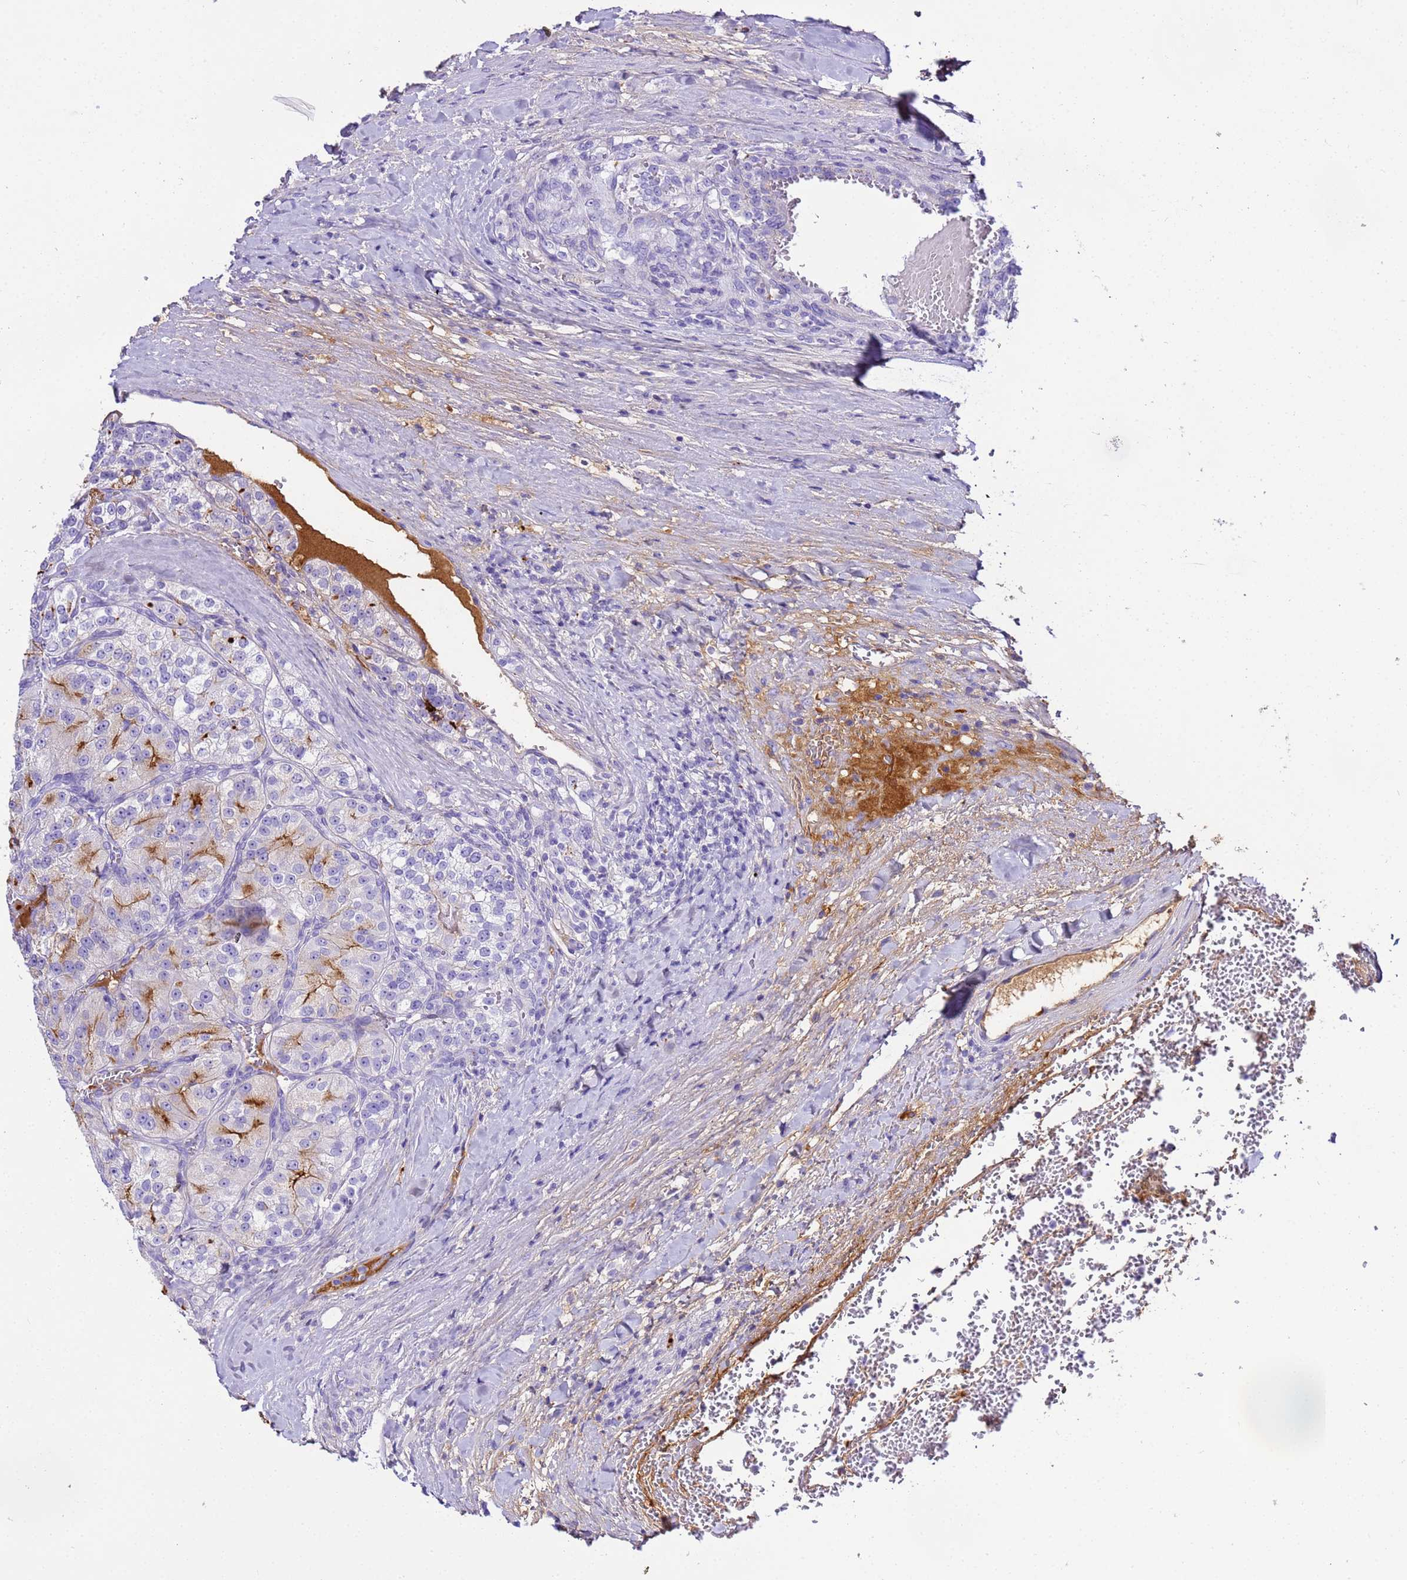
{"staining": {"intensity": "negative", "quantity": "none", "location": "none"}, "tissue": "renal cancer", "cell_type": "Tumor cells", "image_type": "cancer", "snomed": [{"axis": "morphology", "description": "Adenocarcinoma, NOS"}, {"axis": "topography", "description": "Kidney"}], "caption": "High magnification brightfield microscopy of renal cancer (adenocarcinoma) stained with DAB (3,3'-diaminobenzidine) (brown) and counterstained with hematoxylin (blue): tumor cells show no significant expression.", "gene": "CFHR2", "patient": {"sex": "female", "age": 63}}